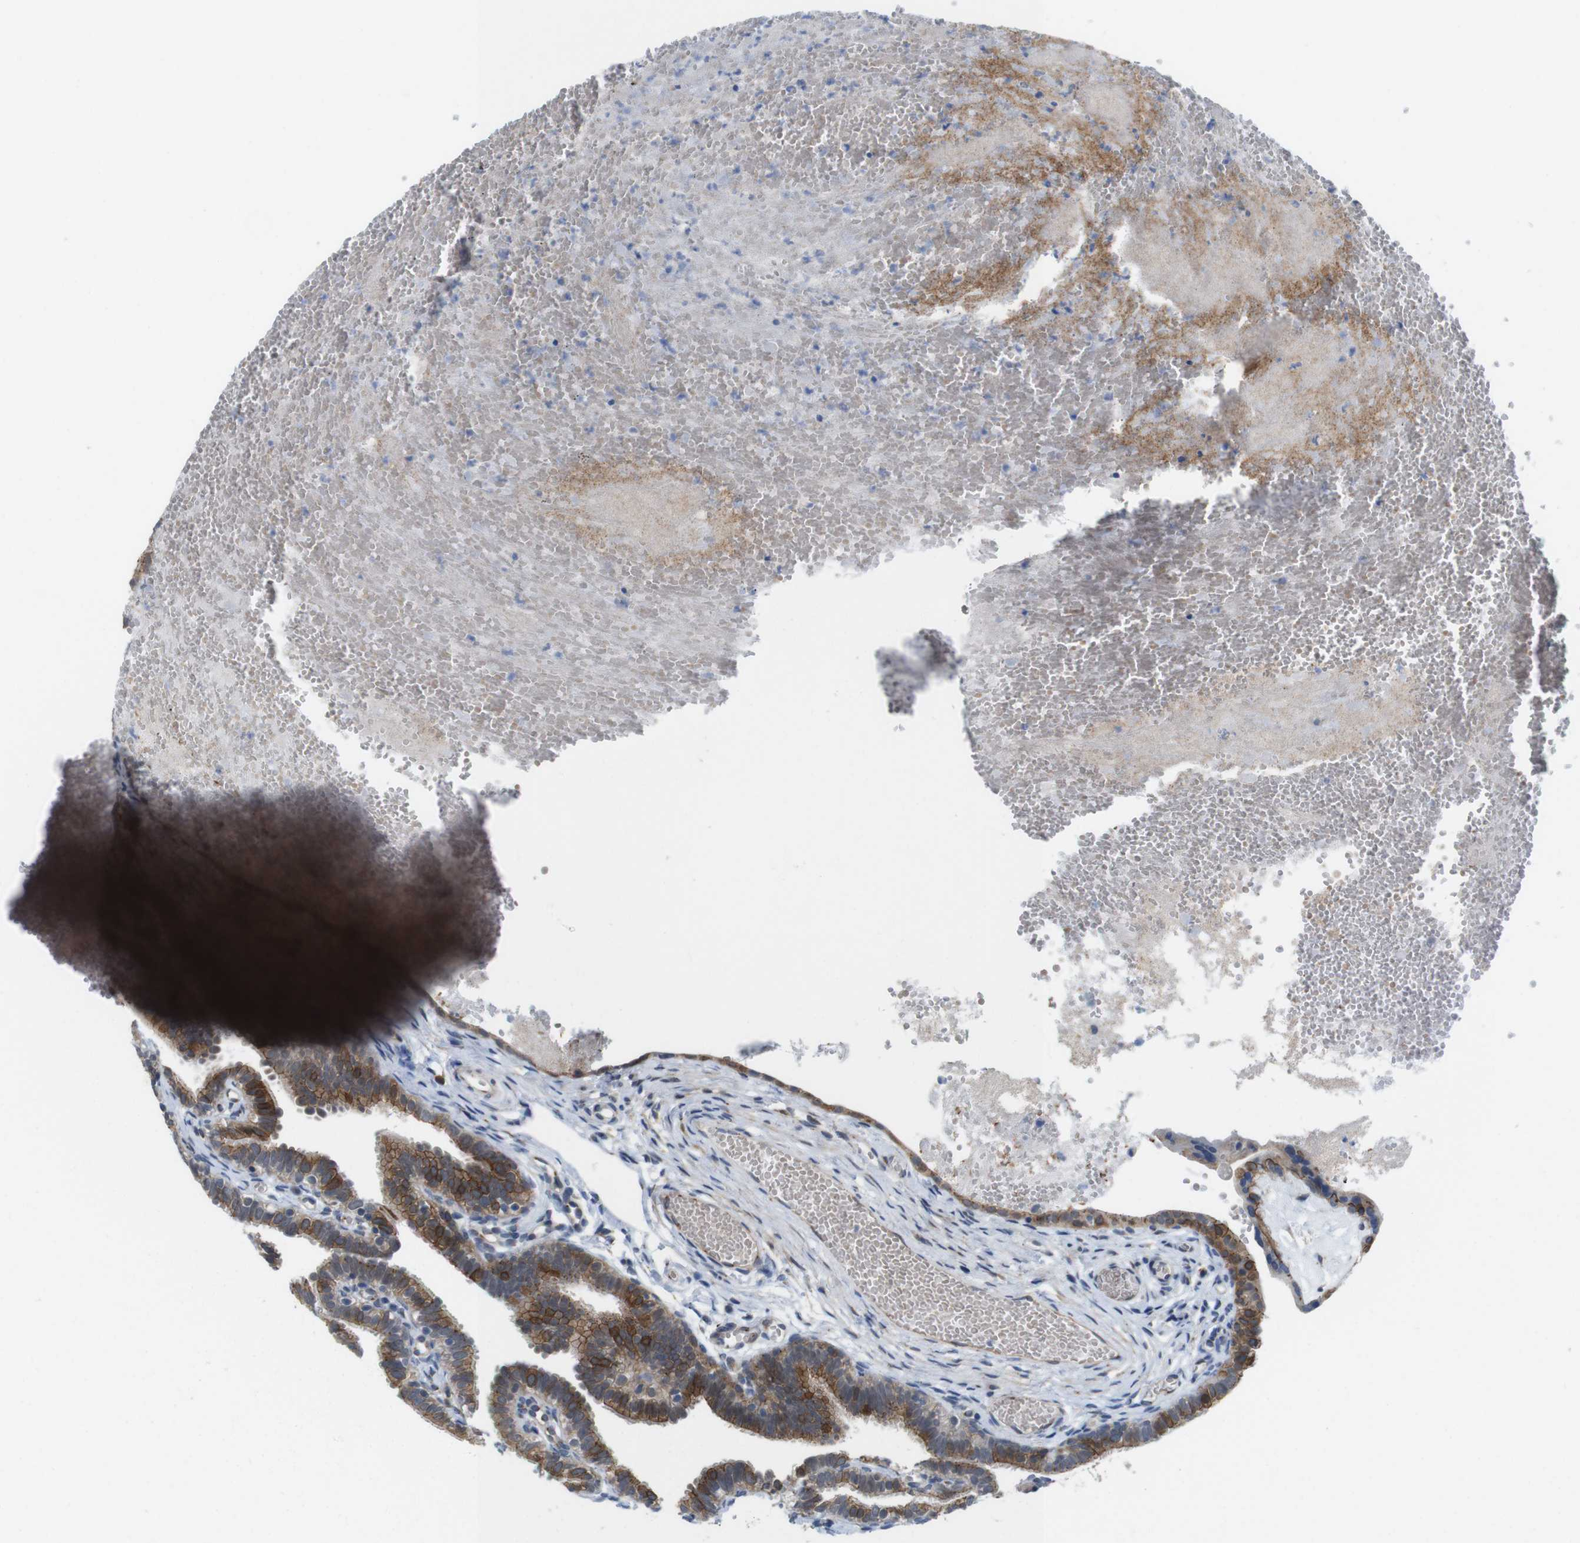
{"staining": {"intensity": "moderate", "quantity": ">75%", "location": "cytoplasmic/membranous"}, "tissue": "fallopian tube", "cell_type": "Glandular cells", "image_type": "normal", "snomed": [{"axis": "morphology", "description": "Normal tissue, NOS"}, {"axis": "topography", "description": "Fallopian tube"}, {"axis": "topography", "description": "Placenta"}], "caption": "DAB (3,3'-diaminobenzidine) immunohistochemical staining of normal fallopian tube reveals moderate cytoplasmic/membranous protein expression in approximately >75% of glandular cells. Ihc stains the protein in brown and the nuclei are stained blue.", "gene": "EFCAB14", "patient": {"sex": "female", "age": 34}}